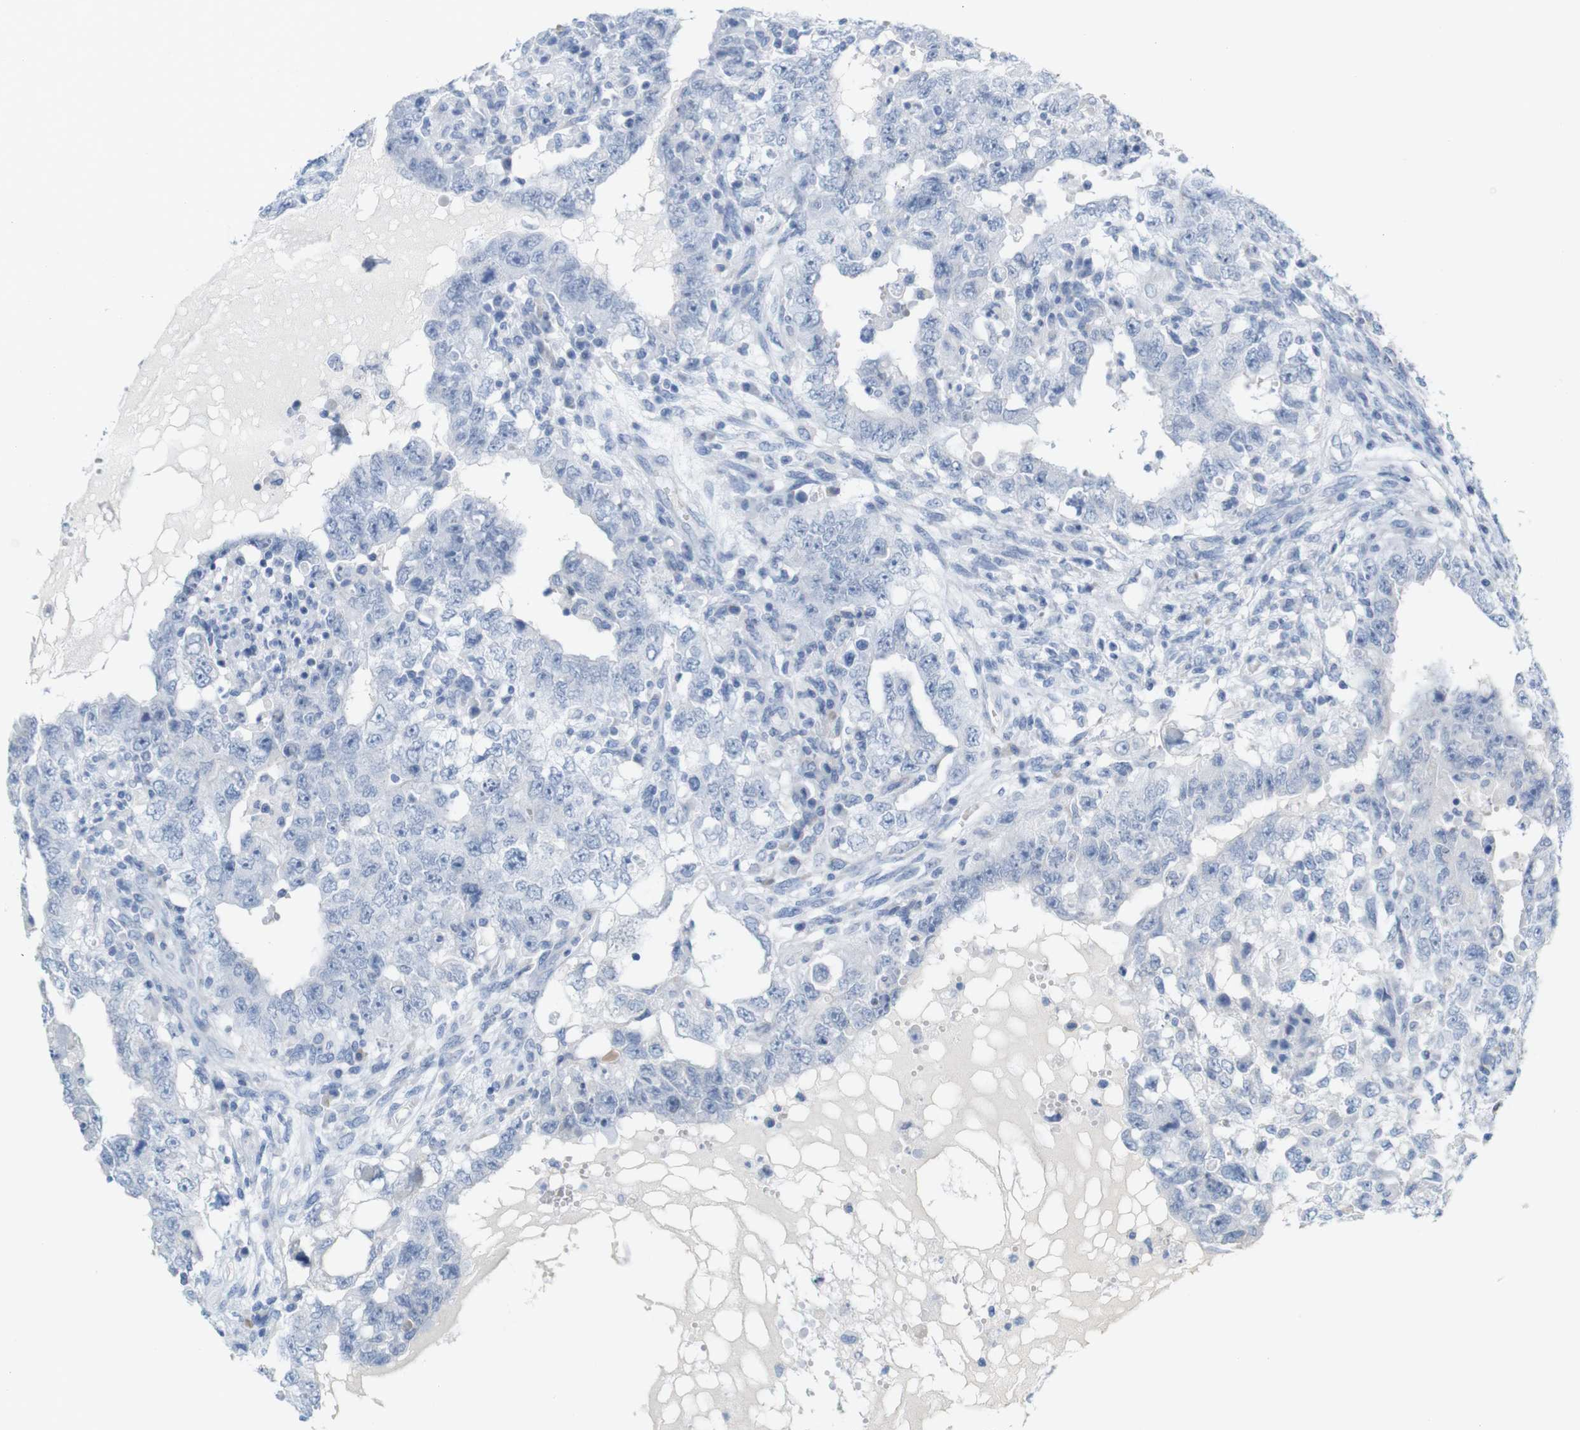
{"staining": {"intensity": "negative", "quantity": "none", "location": "none"}, "tissue": "testis cancer", "cell_type": "Tumor cells", "image_type": "cancer", "snomed": [{"axis": "morphology", "description": "Carcinoma, Embryonal, NOS"}, {"axis": "topography", "description": "Testis"}], "caption": "Testis cancer was stained to show a protein in brown. There is no significant expression in tumor cells.", "gene": "RGS9", "patient": {"sex": "male", "age": 26}}